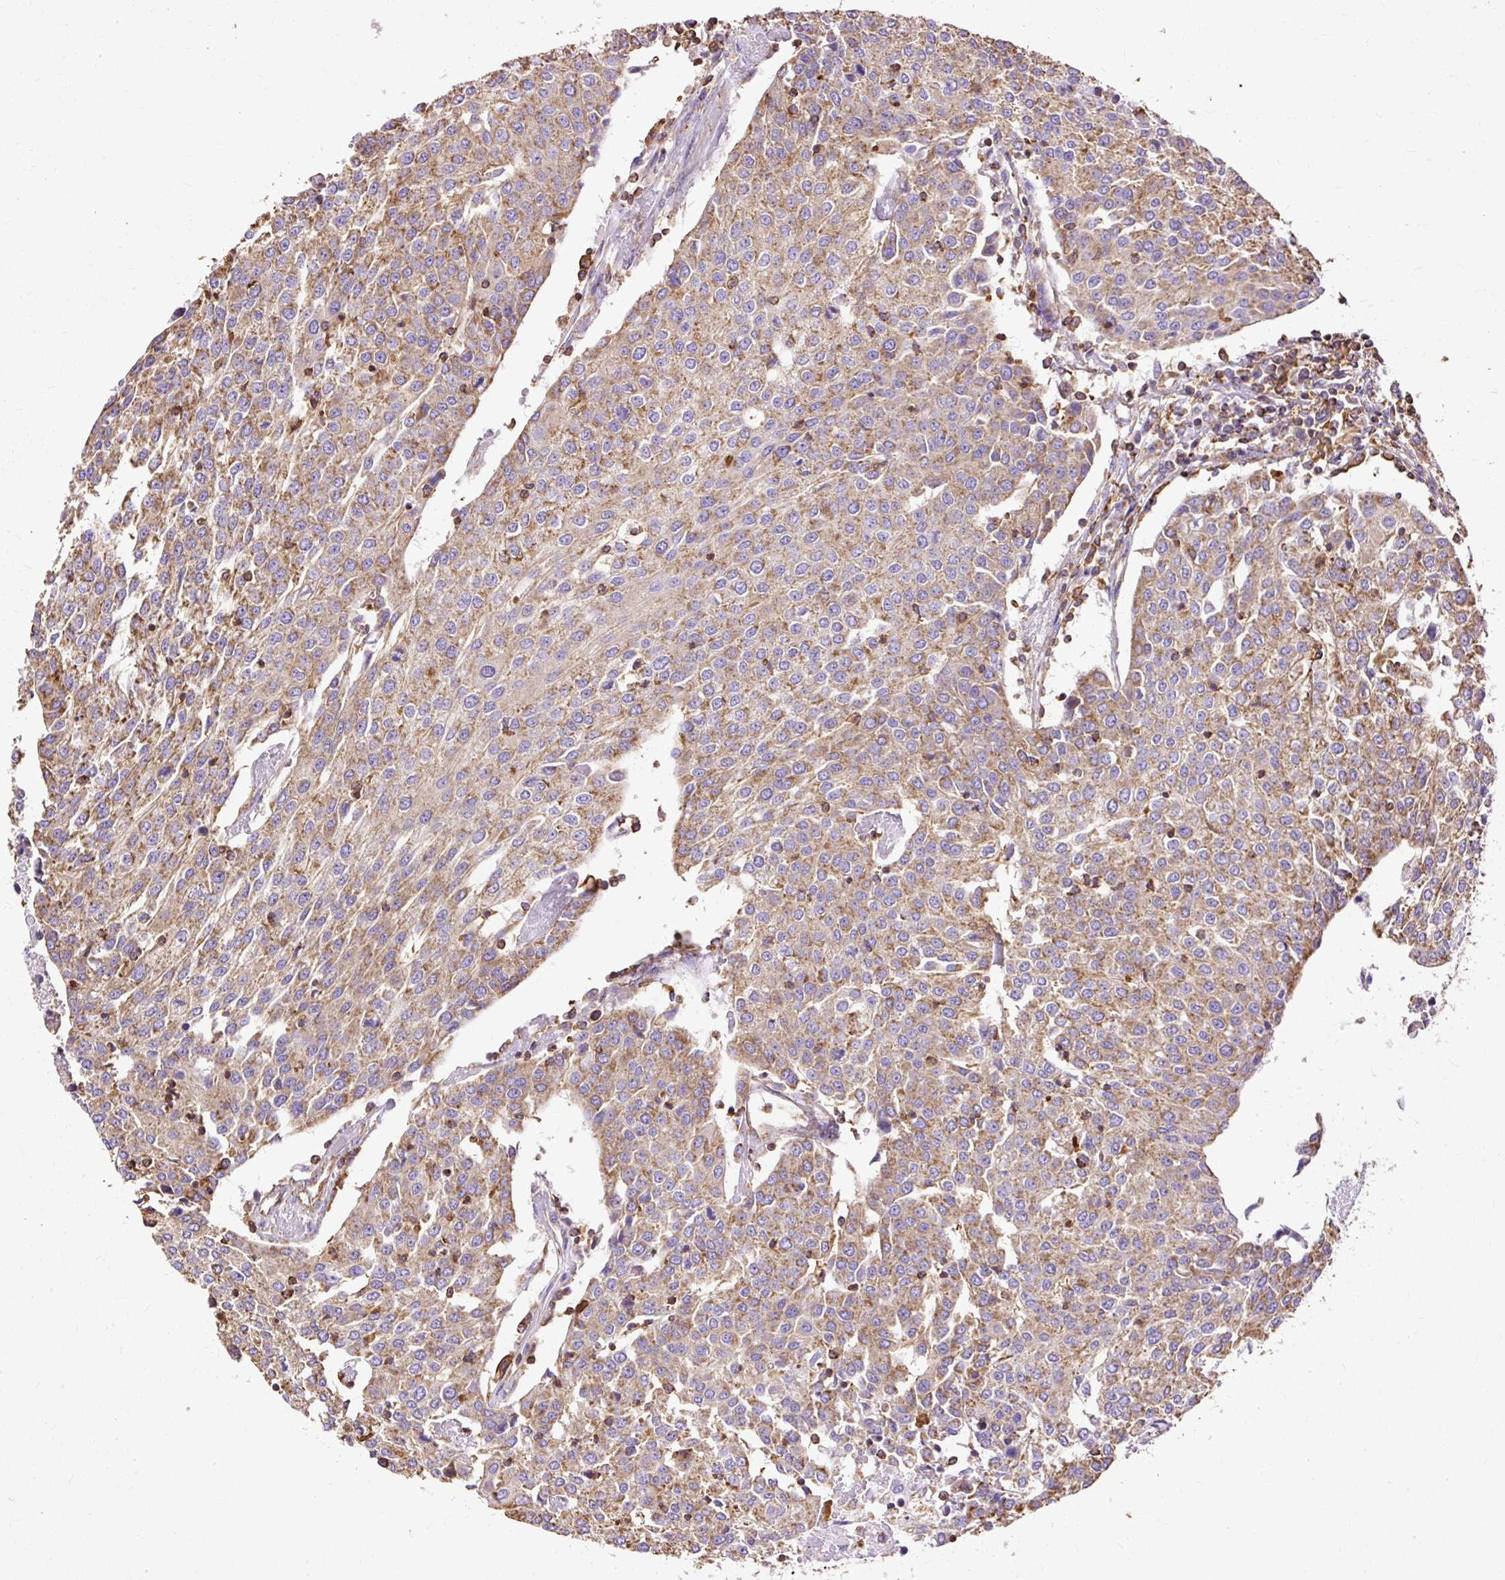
{"staining": {"intensity": "moderate", "quantity": ">75%", "location": "cytoplasmic/membranous"}, "tissue": "urothelial cancer", "cell_type": "Tumor cells", "image_type": "cancer", "snomed": [{"axis": "morphology", "description": "Urothelial carcinoma, High grade"}, {"axis": "topography", "description": "Urinary bladder"}], "caption": "Brown immunohistochemical staining in high-grade urothelial carcinoma demonstrates moderate cytoplasmic/membranous expression in about >75% of tumor cells.", "gene": "KLHL11", "patient": {"sex": "female", "age": 85}}